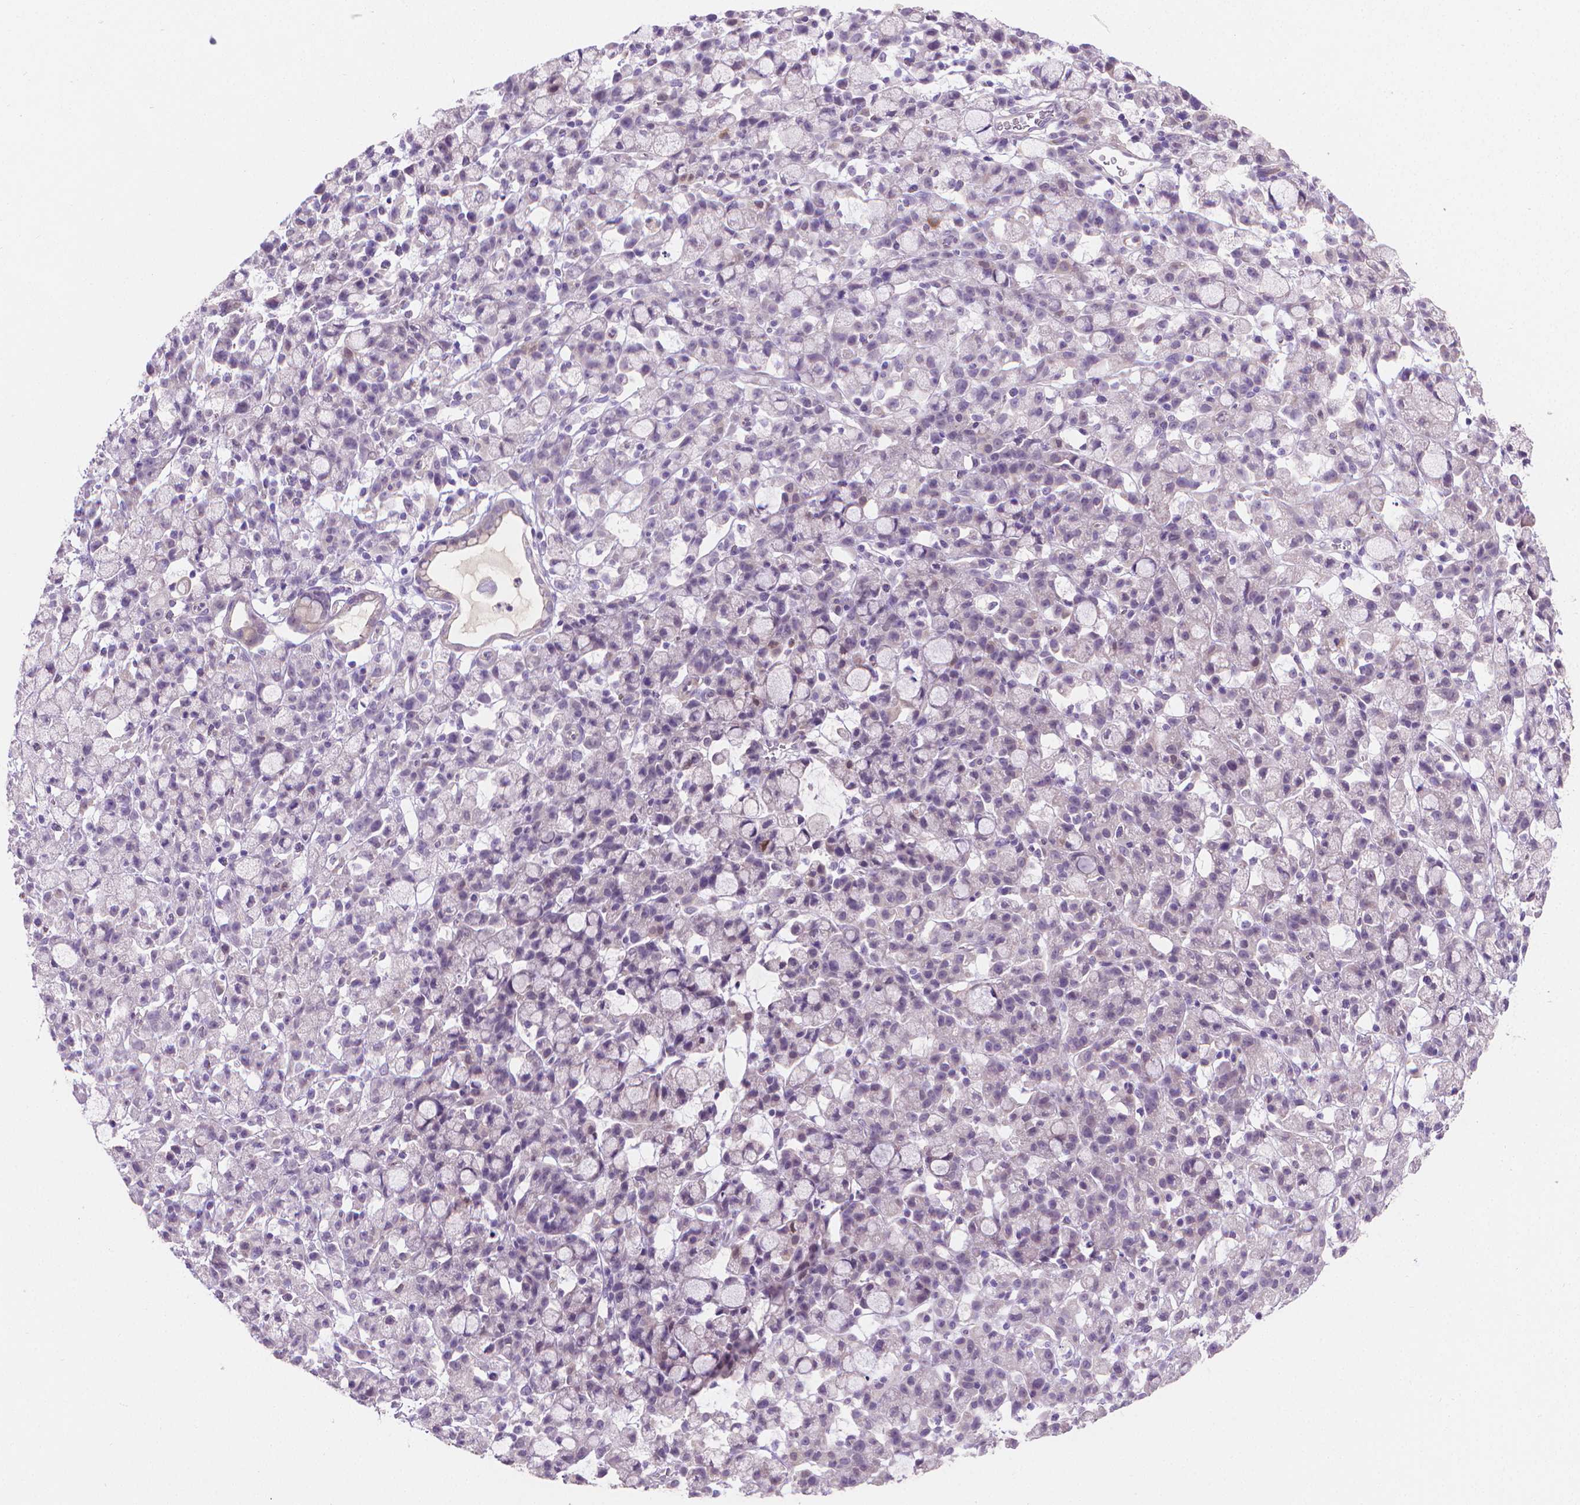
{"staining": {"intensity": "negative", "quantity": "none", "location": "none"}, "tissue": "stomach cancer", "cell_type": "Tumor cells", "image_type": "cancer", "snomed": [{"axis": "morphology", "description": "Adenocarcinoma, NOS"}, {"axis": "topography", "description": "Stomach"}], "caption": "DAB (3,3'-diaminobenzidine) immunohistochemical staining of human adenocarcinoma (stomach) exhibits no significant expression in tumor cells.", "gene": "GSDMA", "patient": {"sex": "male", "age": 58}}